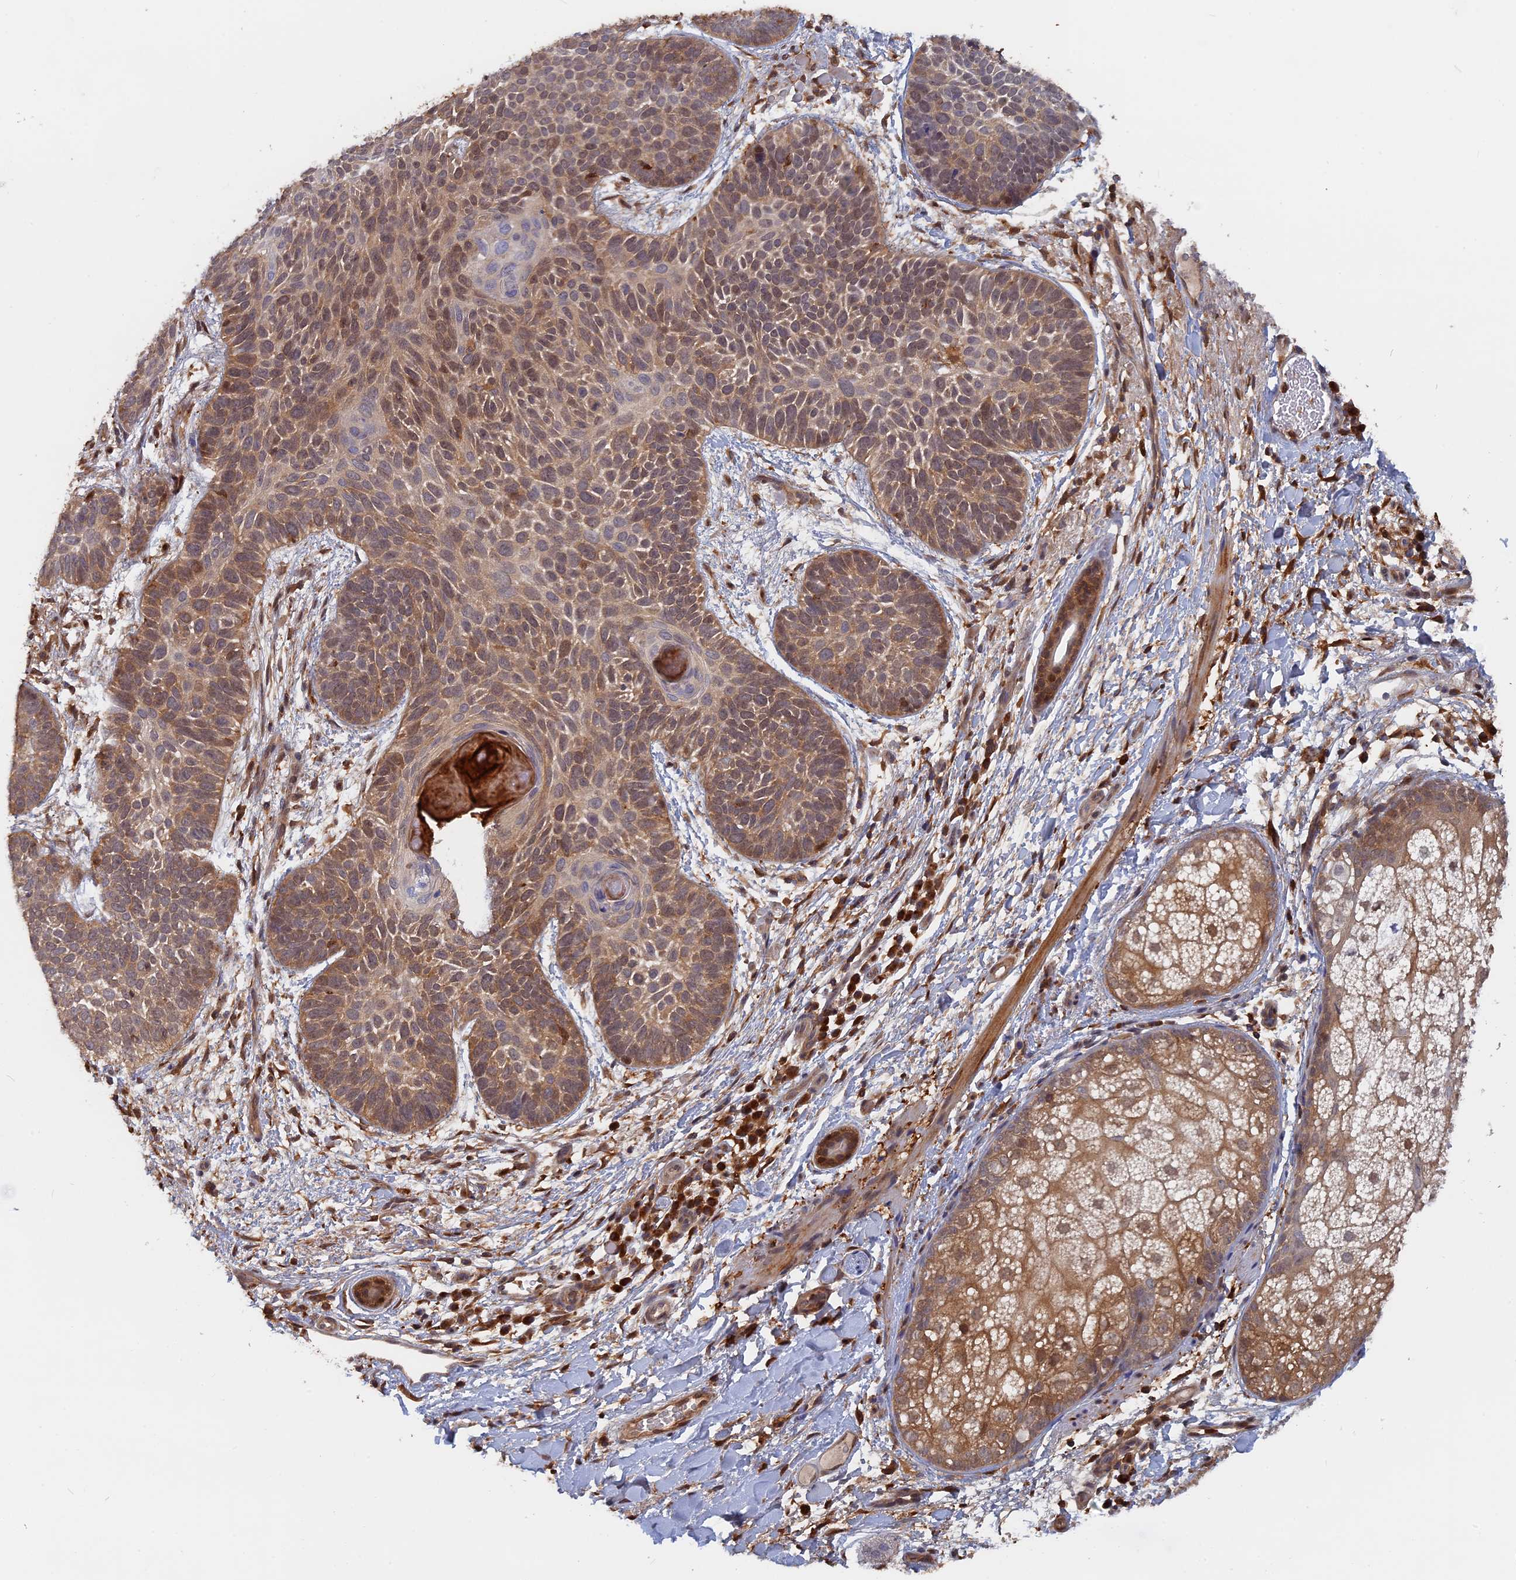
{"staining": {"intensity": "moderate", "quantity": ">75%", "location": "cytoplasmic/membranous,nuclear"}, "tissue": "skin cancer", "cell_type": "Tumor cells", "image_type": "cancer", "snomed": [{"axis": "morphology", "description": "Basal cell carcinoma"}, {"axis": "topography", "description": "Skin"}], "caption": "Immunohistochemistry (IHC) image of human skin cancer (basal cell carcinoma) stained for a protein (brown), which reveals medium levels of moderate cytoplasmic/membranous and nuclear expression in about >75% of tumor cells.", "gene": "BLVRA", "patient": {"sex": "male", "age": 85}}